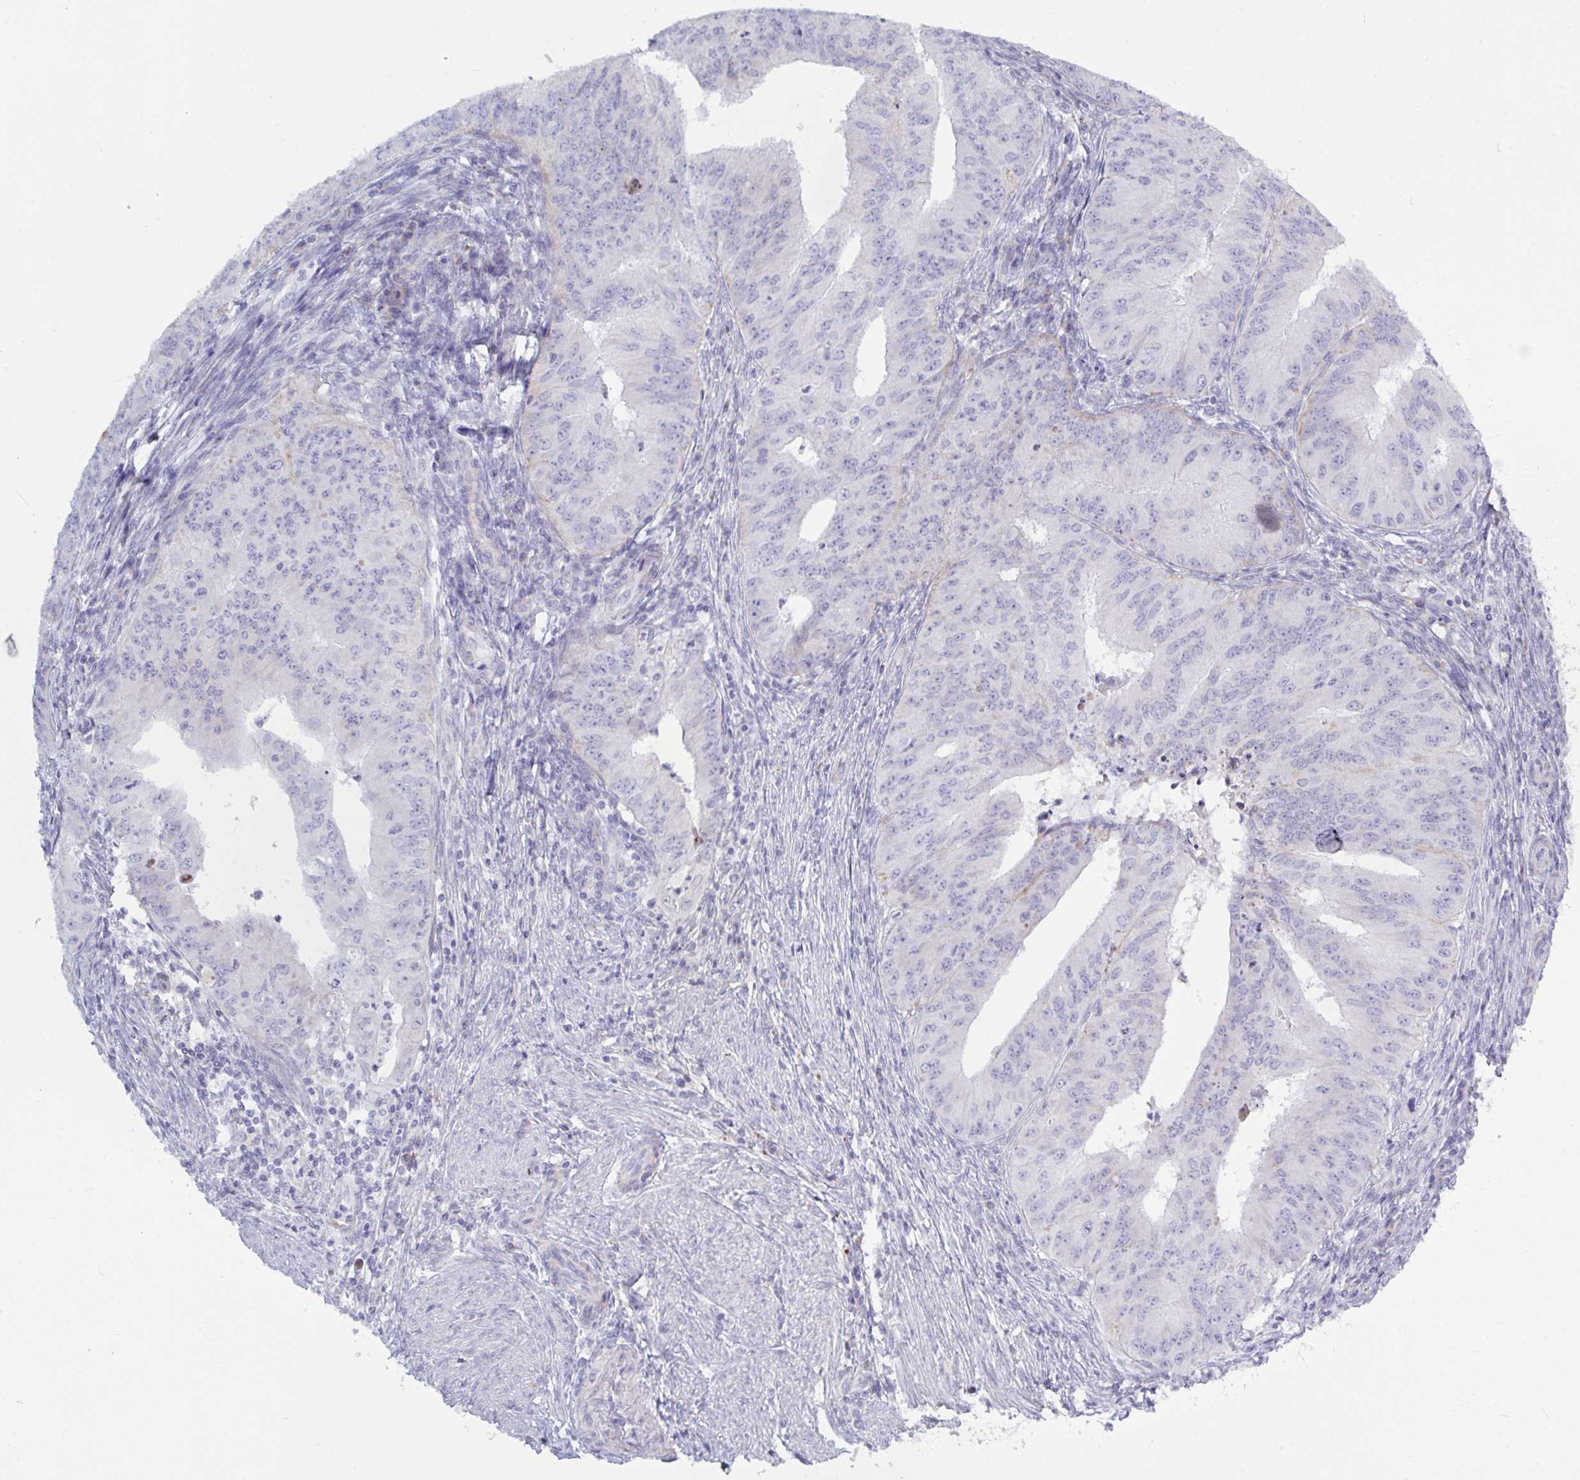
{"staining": {"intensity": "weak", "quantity": "<25%", "location": "cytoplasmic/membranous"}, "tissue": "endometrial cancer", "cell_type": "Tumor cells", "image_type": "cancer", "snomed": [{"axis": "morphology", "description": "Adenocarcinoma, NOS"}, {"axis": "topography", "description": "Endometrium"}], "caption": "Immunohistochemistry (IHC) image of neoplastic tissue: adenocarcinoma (endometrial) stained with DAB (3,3'-diaminobenzidine) reveals no significant protein staining in tumor cells. Brightfield microscopy of immunohistochemistry (IHC) stained with DAB (3,3'-diaminobenzidine) (brown) and hematoxylin (blue), captured at high magnification.", "gene": "ATG9A", "patient": {"sex": "female", "age": 50}}